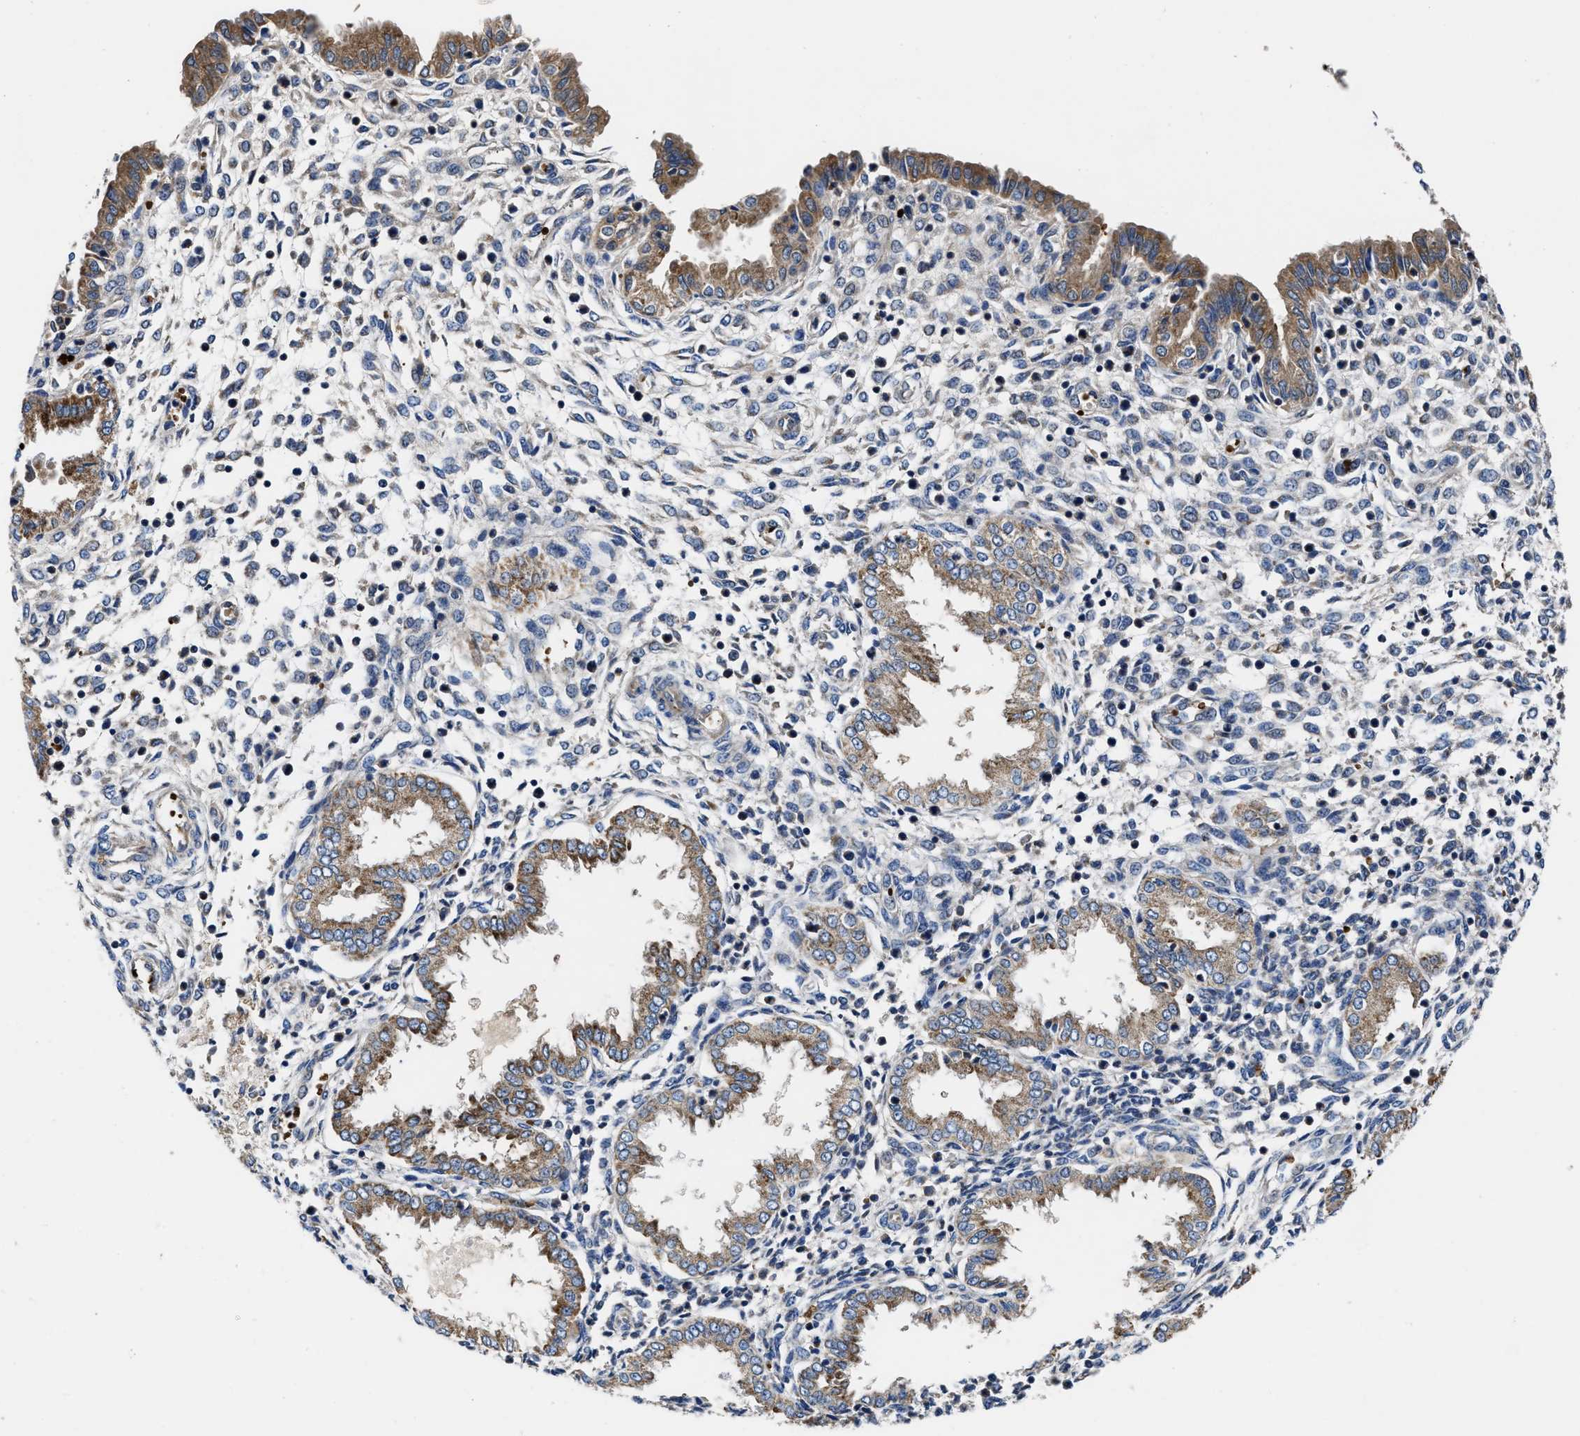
{"staining": {"intensity": "negative", "quantity": "none", "location": "none"}, "tissue": "endometrium", "cell_type": "Cells in endometrial stroma", "image_type": "normal", "snomed": [{"axis": "morphology", "description": "Normal tissue, NOS"}, {"axis": "topography", "description": "Endometrium"}], "caption": "Cells in endometrial stroma show no significant protein expression in benign endometrium. (DAB IHC, high magnification).", "gene": "PHLPP1", "patient": {"sex": "female", "age": 33}}